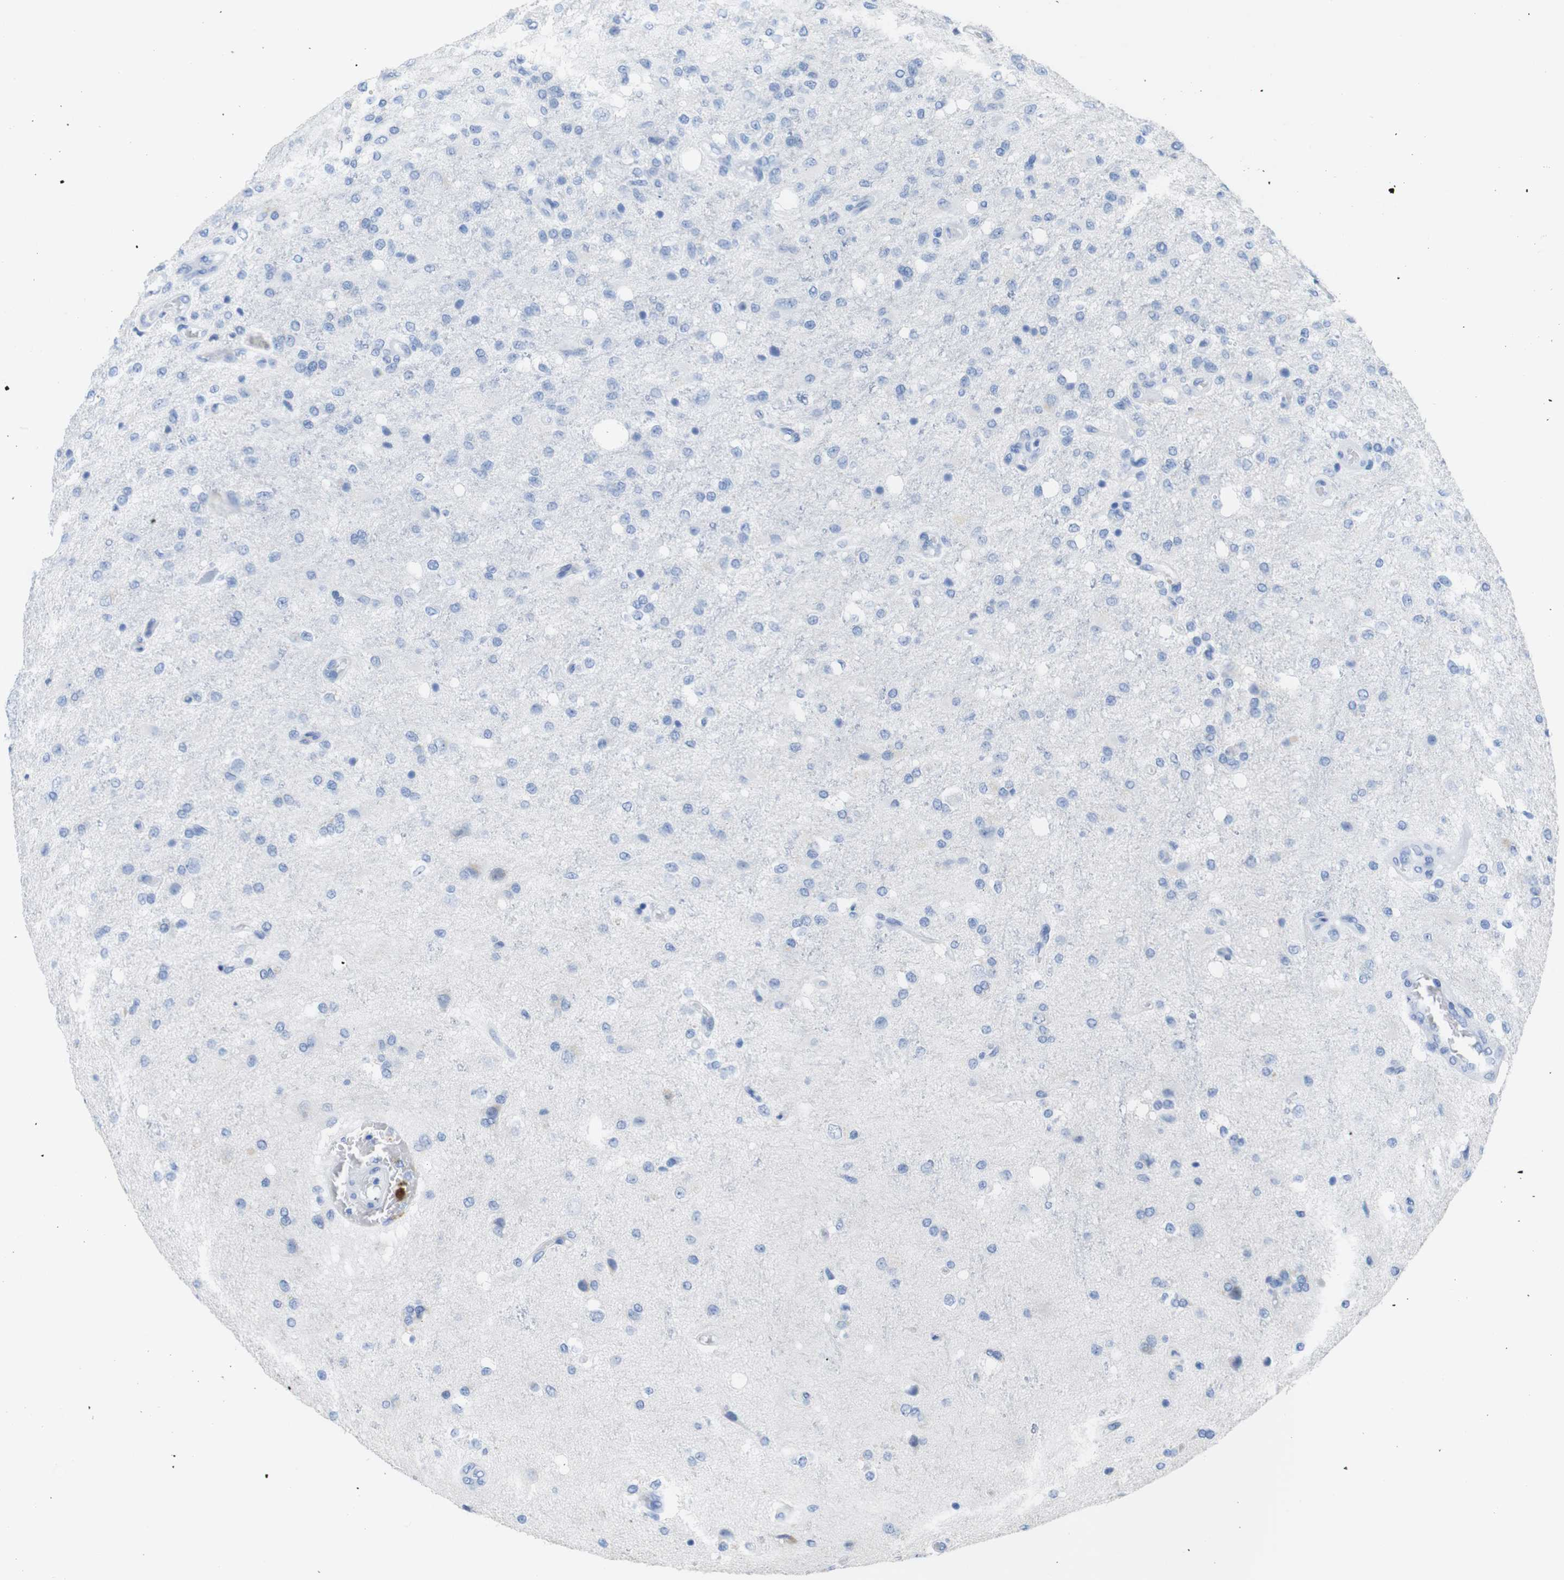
{"staining": {"intensity": "weak", "quantity": "<25%", "location": "cytoplasmic/membranous"}, "tissue": "glioma", "cell_type": "Tumor cells", "image_type": "cancer", "snomed": [{"axis": "morphology", "description": "Normal tissue, NOS"}, {"axis": "morphology", "description": "Glioma, malignant, High grade"}, {"axis": "topography", "description": "Cerebral cortex"}], "caption": "Immunohistochemical staining of malignant high-grade glioma displays no significant positivity in tumor cells.", "gene": "LAG3", "patient": {"sex": "male", "age": 77}}